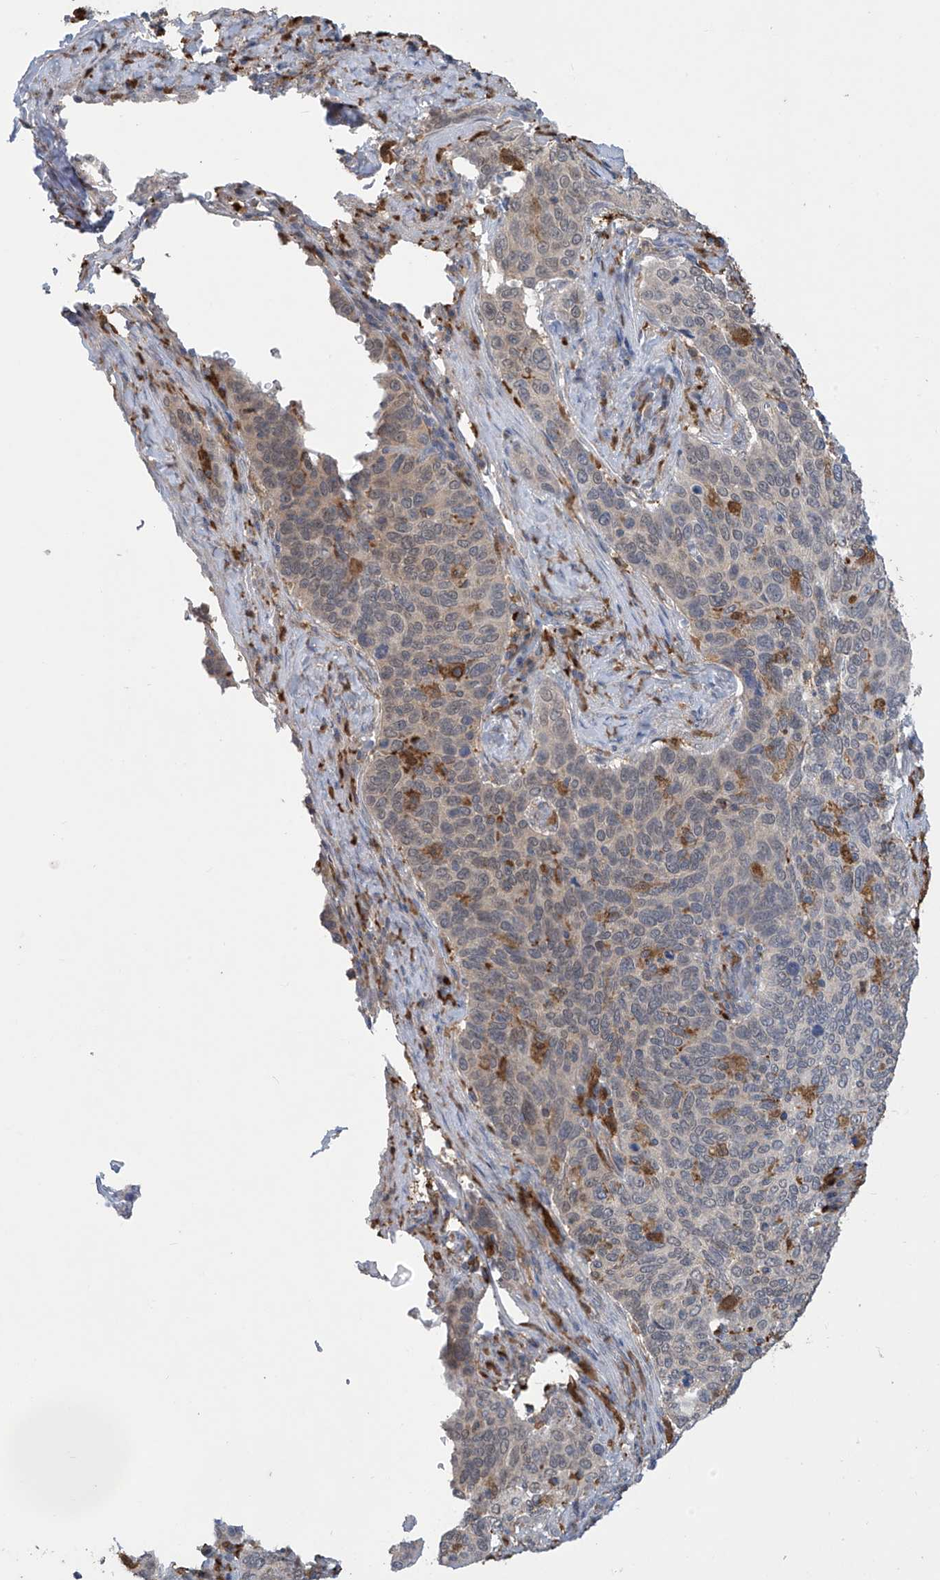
{"staining": {"intensity": "weak", "quantity": "<25%", "location": "nuclear"}, "tissue": "cervical cancer", "cell_type": "Tumor cells", "image_type": "cancer", "snomed": [{"axis": "morphology", "description": "Squamous cell carcinoma, NOS"}, {"axis": "topography", "description": "Cervix"}], "caption": "IHC histopathology image of neoplastic tissue: cervical cancer stained with DAB shows no significant protein expression in tumor cells.", "gene": "IDH1", "patient": {"sex": "female", "age": 60}}